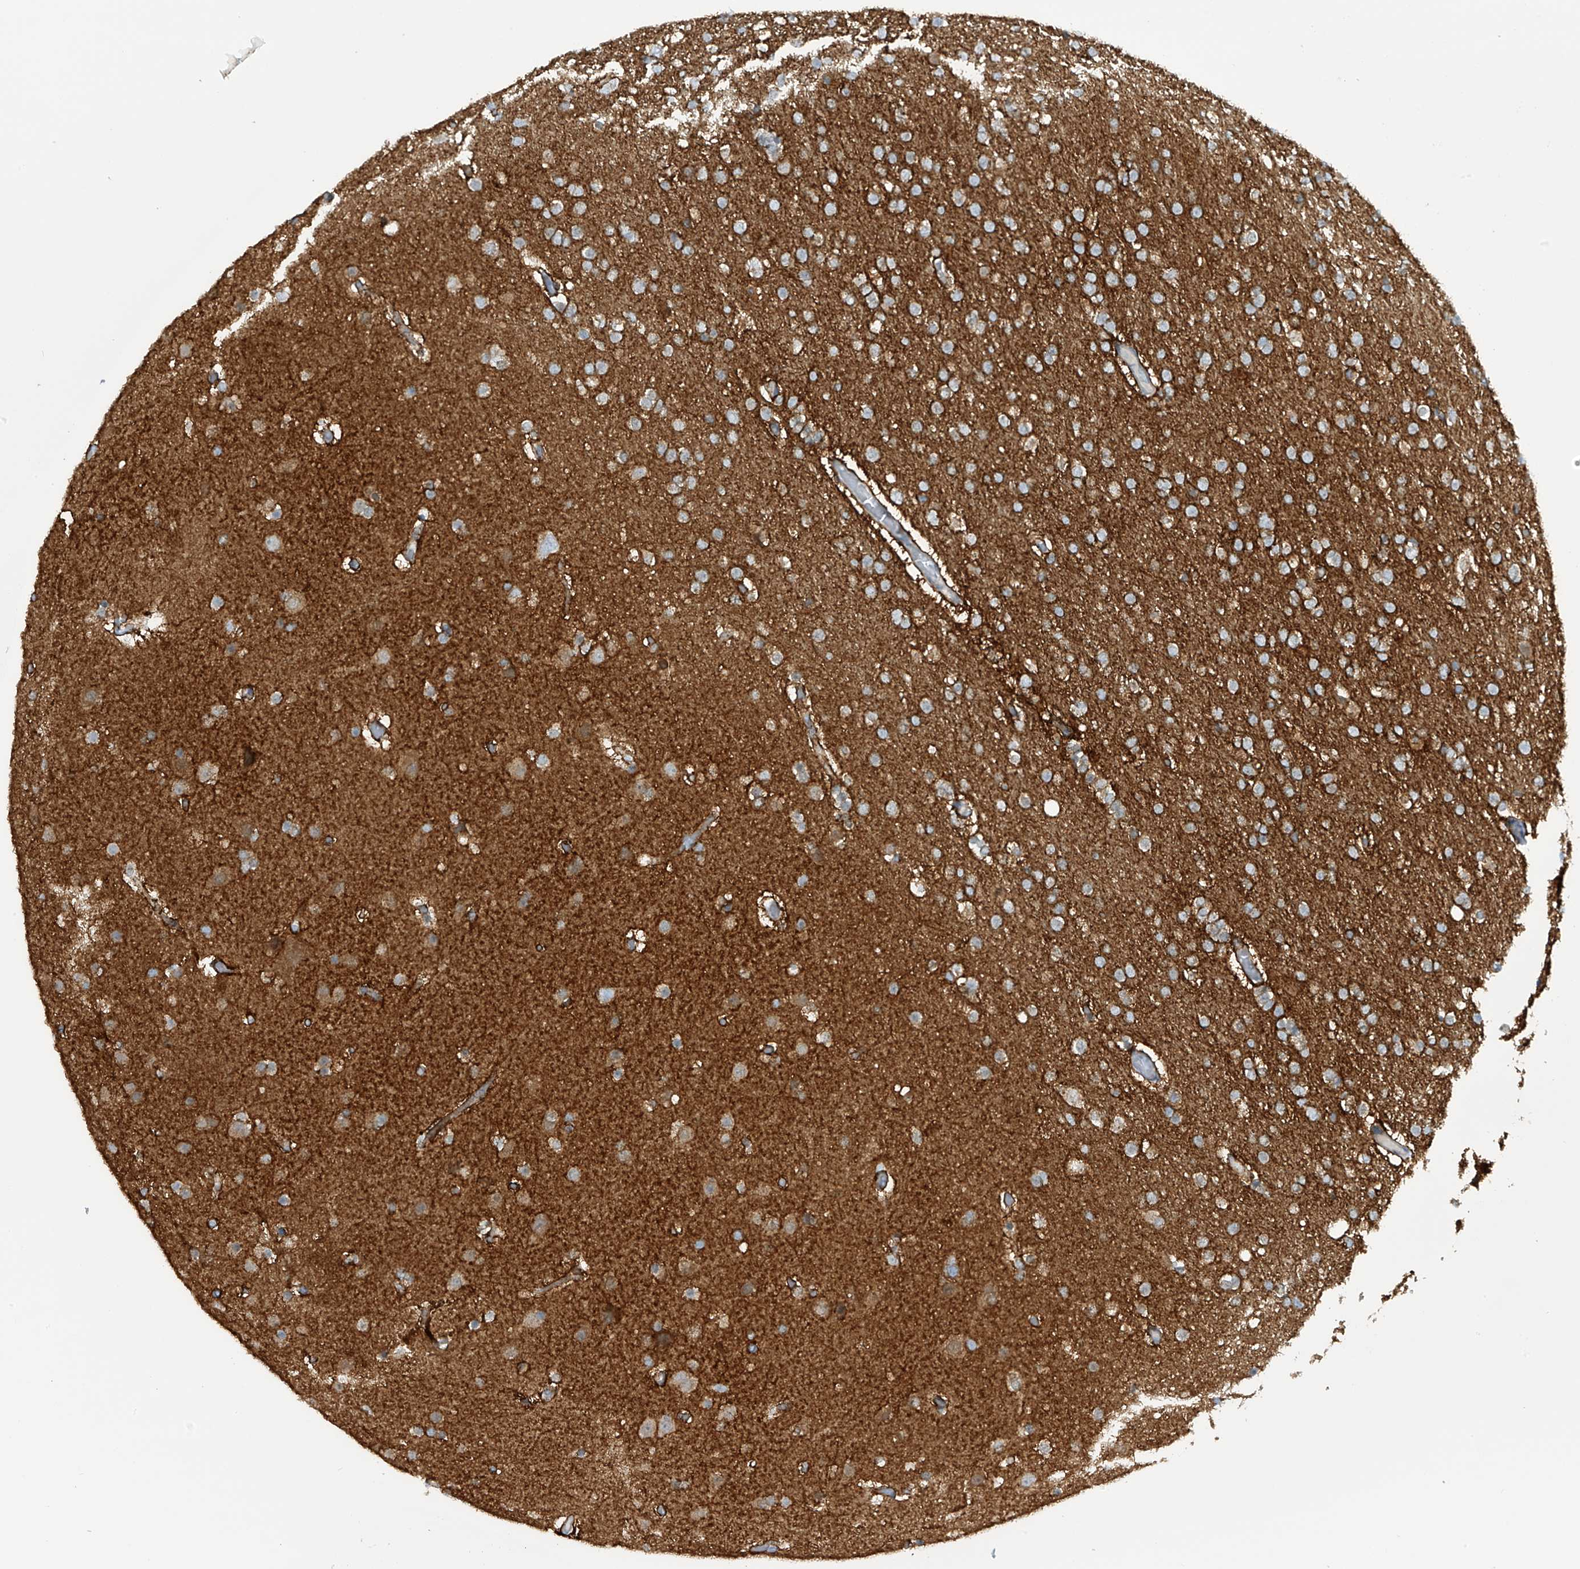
{"staining": {"intensity": "negative", "quantity": "none", "location": "none"}, "tissue": "glioma", "cell_type": "Tumor cells", "image_type": "cancer", "snomed": [{"axis": "morphology", "description": "Glioma, malignant, High grade"}, {"axis": "topography", "description": "Cerebral cortex"}], "caption": "Immunohistochemistry photomicrograph of neoplastic tissue: human malignant glioma (high-grade) stained with DAB displays no significant protein positivity in tumor cells. (DAB (3,3'-diaminobenzidine) immunohistochemistry with hematoxylin counter stain).", "gene": "FSD1L", "patient": {"sex": "female", "age": 36}}